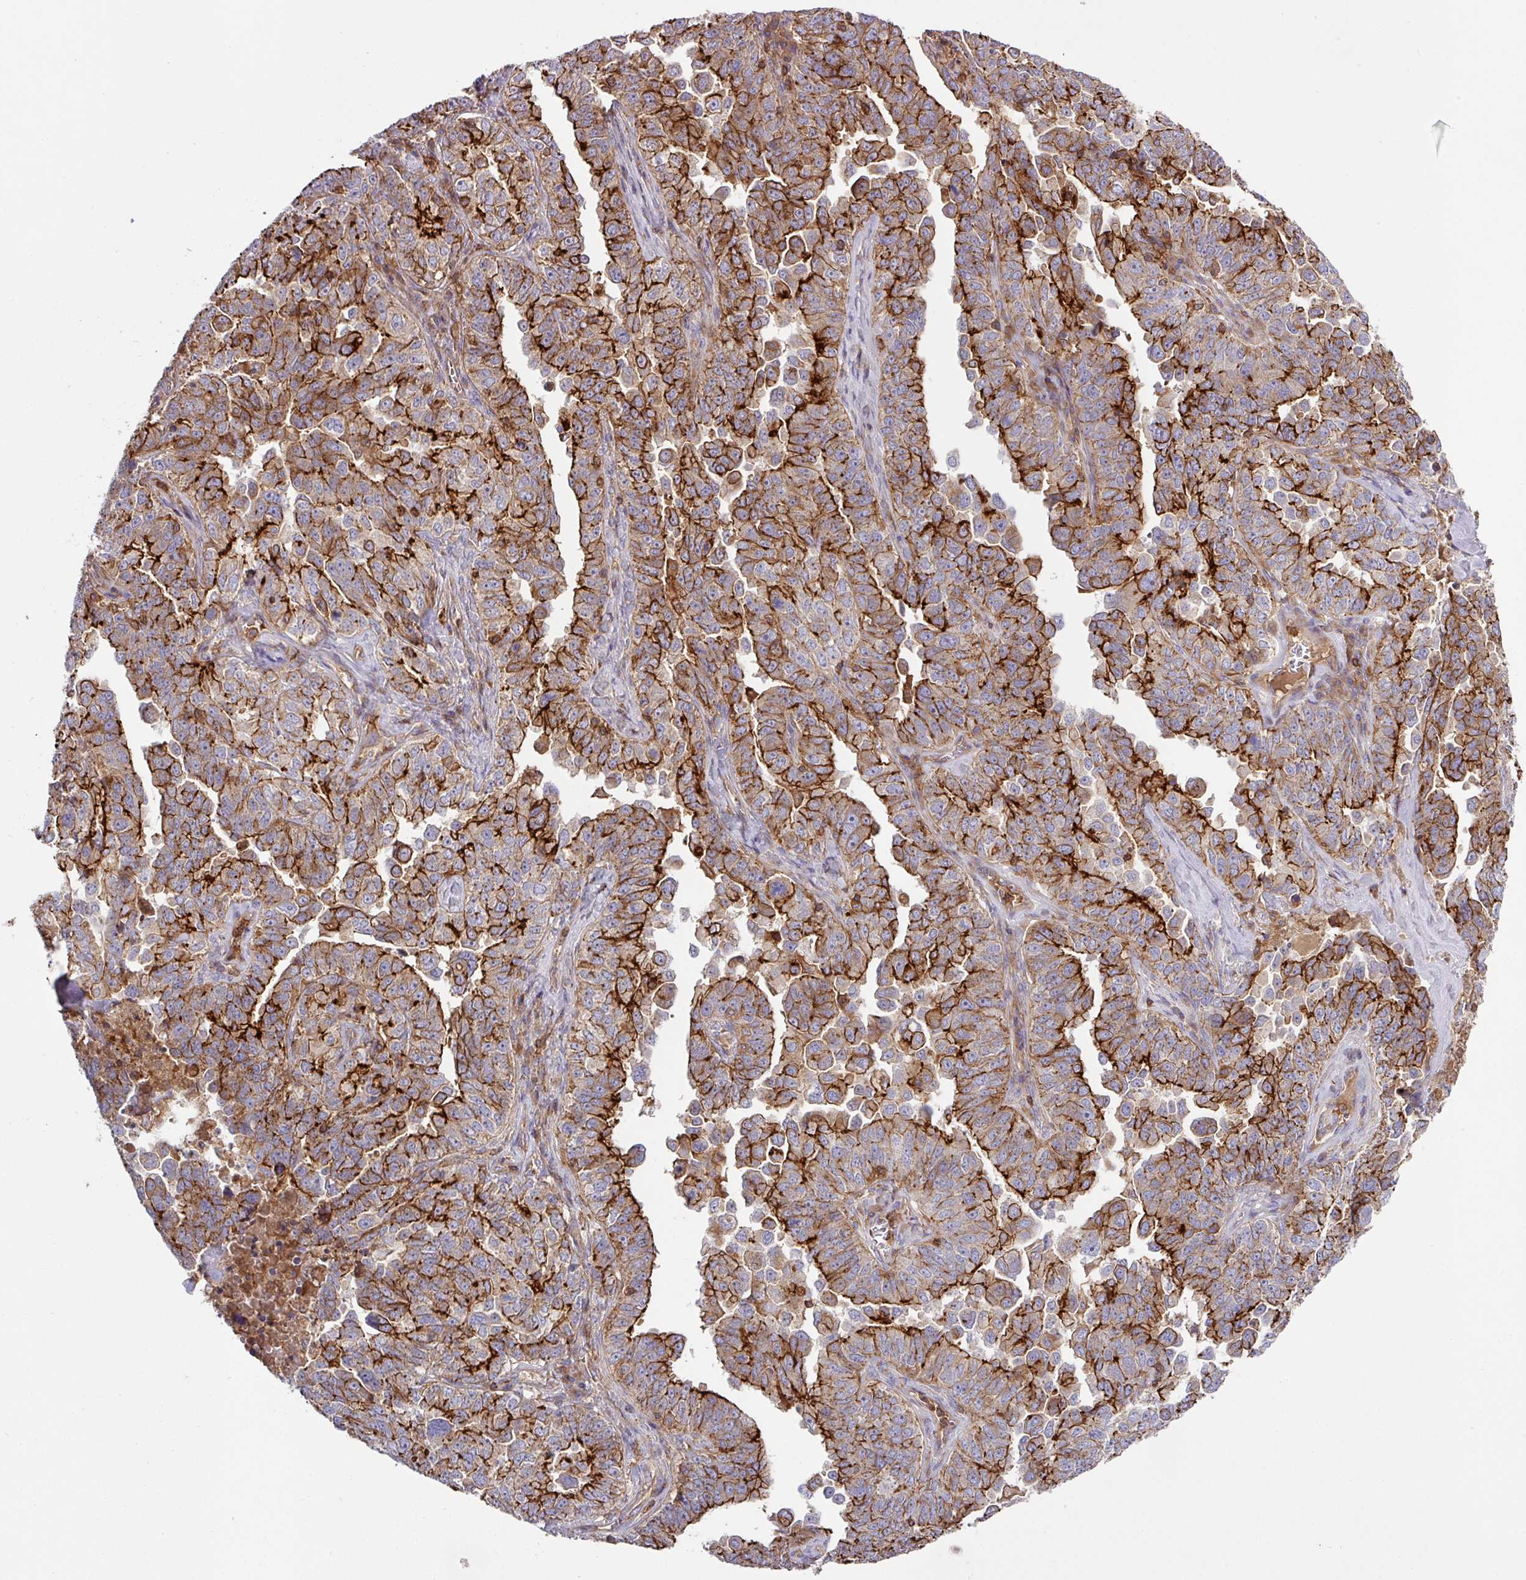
{"staining": {"intensity": "strong", "quantity": ">75%", "location": "cytoplasmic/membranous"}, "tissue": "ovarian cancer", "cell_type": "Tumor cells", "image_type": "cancer", "snomed": [{"axis": "morphology", "description": "Carcinoma, endometroid"}, {"axis": "topography", "description": "Ovary"}], "caption": "Immunohistochemical staining of ovarian endometroid carcinoma reveals high levels of strong cytoplasmic/membranous protein expression in about >75% of tumor cells. The protein of interest is shown in brown color, while the nuclei are stained blue.", "gene": "RIC1", "patient": {"sex": "female", "age": 62}}